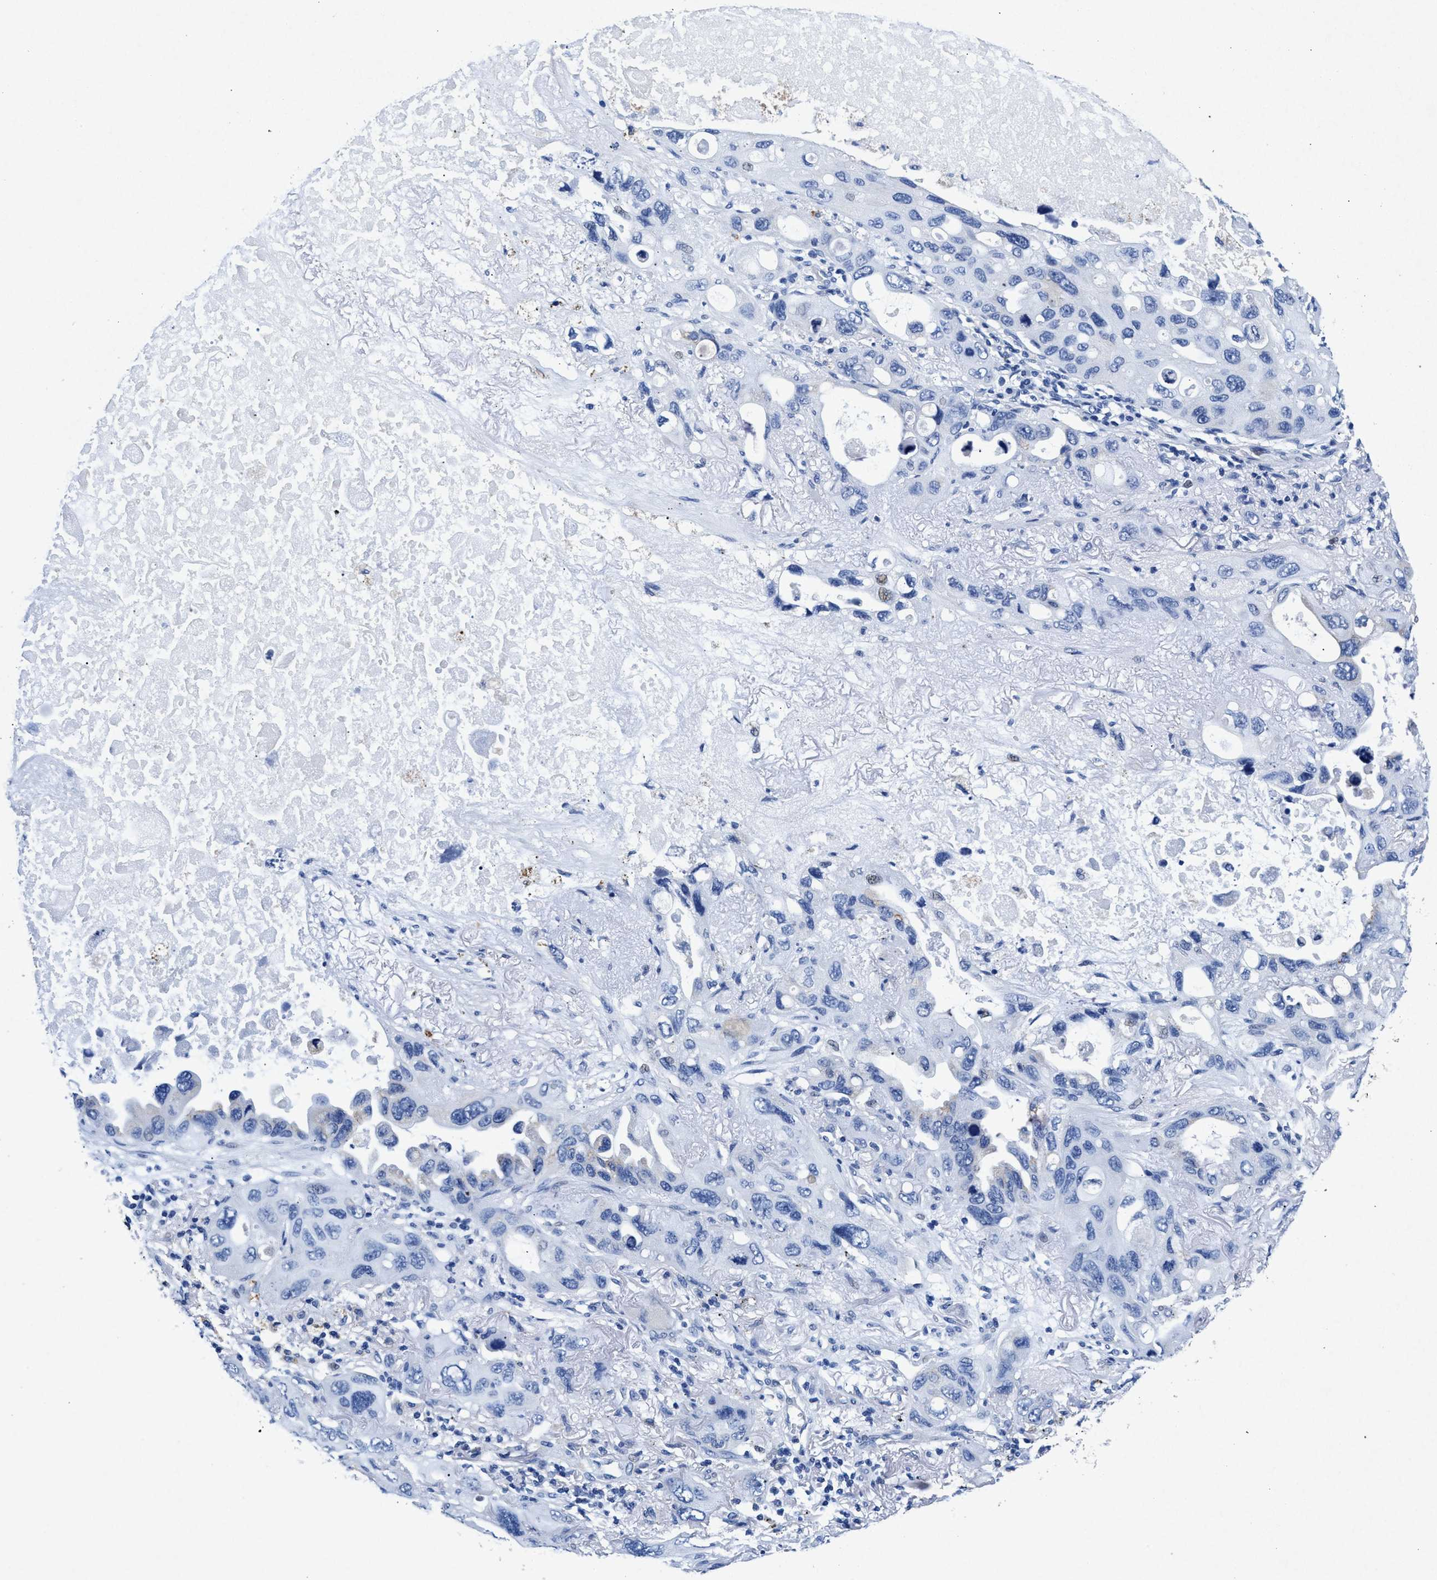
{"staining": {"intensity": "negative", "quantity": "none", "location": "none"}, "tissue": "lung cancer", "cell_type": "Tumor cells", "image_type": "cancer", "snomed": [{"axis": "morphology", "description": "Squamous cell carcinoma, NOS"}, {"axis": "topography", "description": "Lung"}], "caption": "Protein analysis of squamous cell carcinoma (lung) exhibits no significant expression in tumor cells.", "gene": "MAP6", "patient": {"sex": "female", "age": 73}}